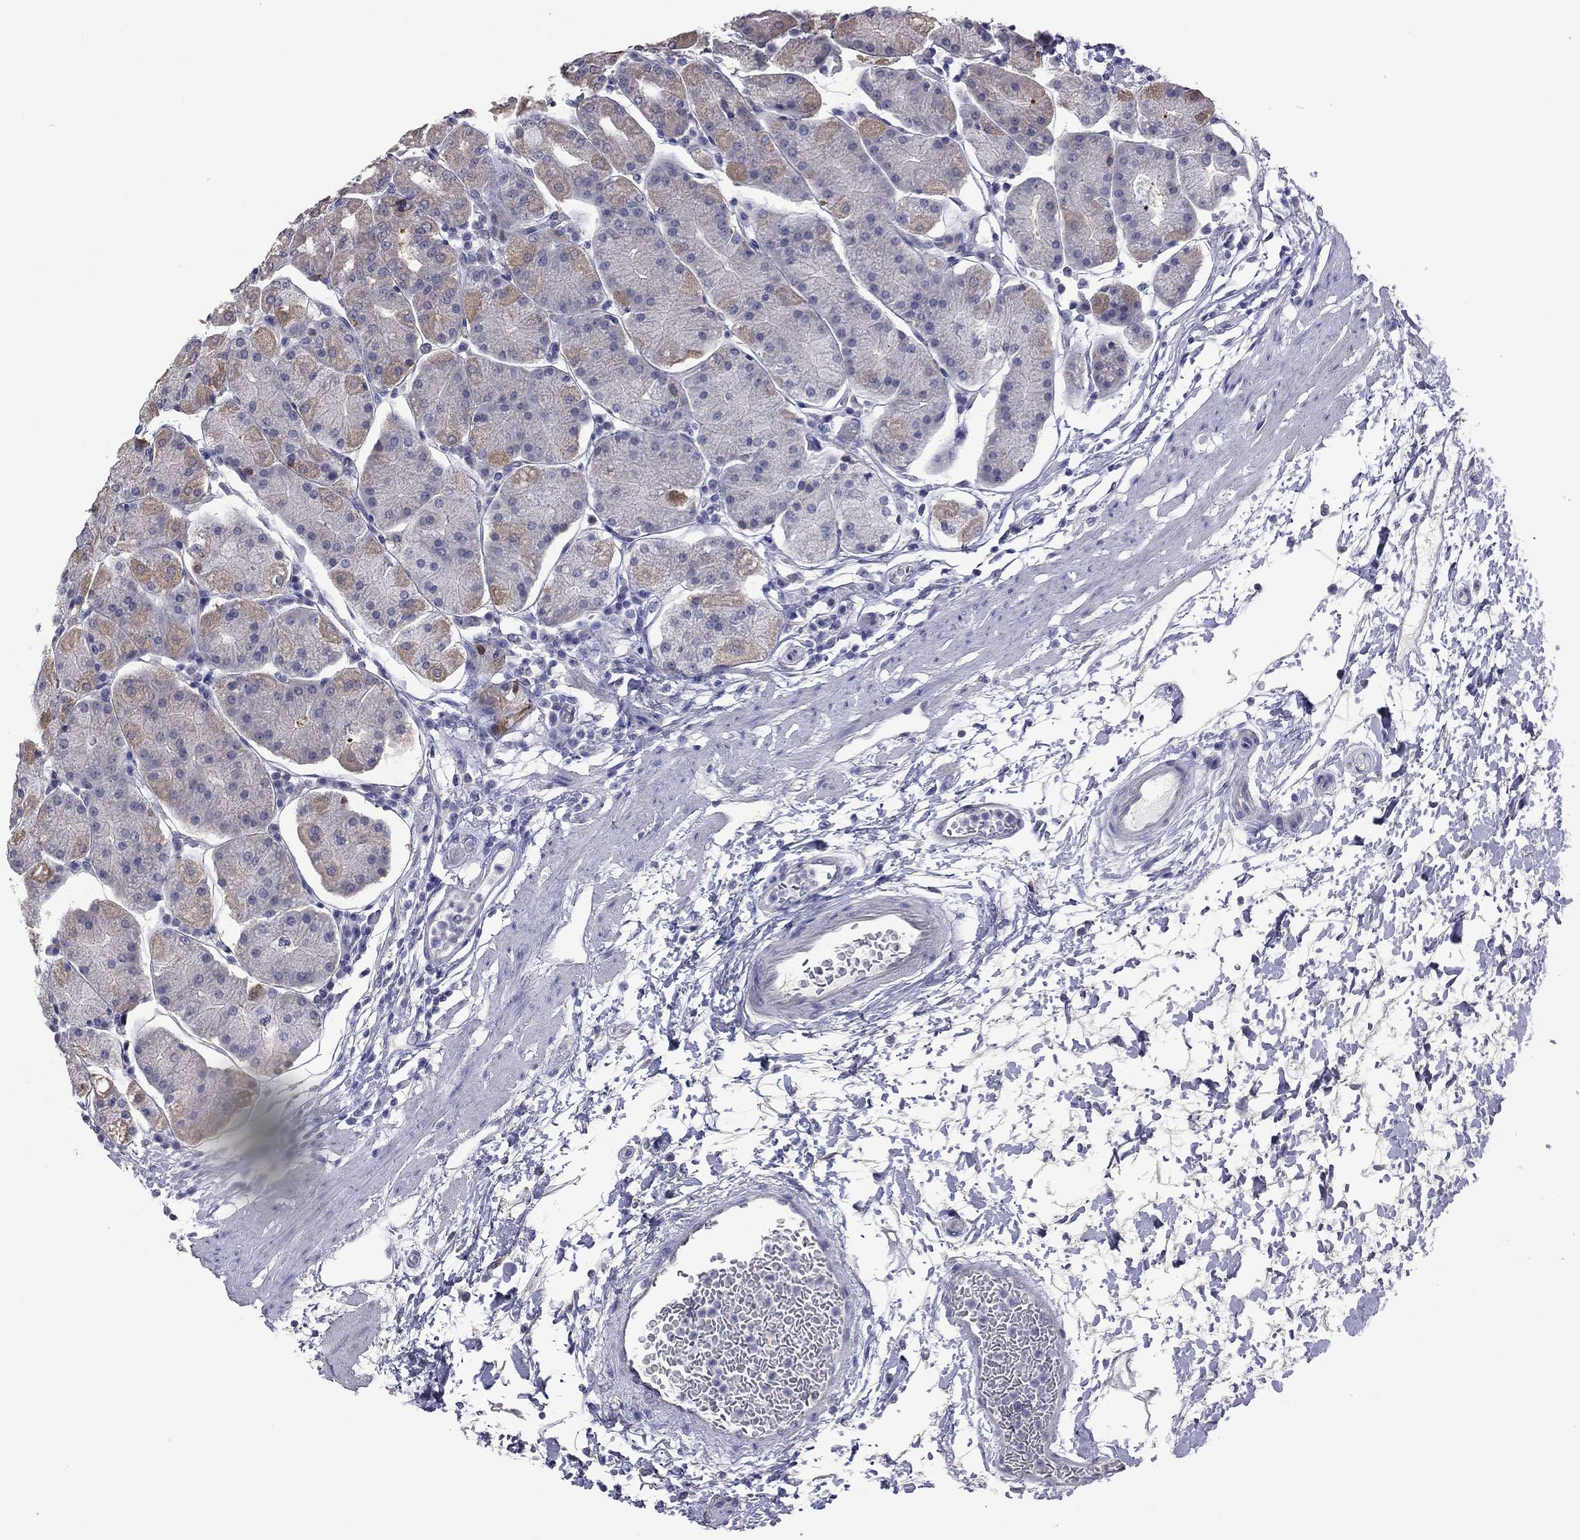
{"staining": {"intensity": "moderate", "quantity": "<25%", "location": "cytoplasmic/membranous"}, "tissue": "stomach", "cell_type": "Glandular cells", "image_type": "normal", "snomed": [{"axis": "morphology", "description": "Normal tissue, NOS"}, {"axis": "topography", "description": "Stomach"}], "caption": "This image reveals immunohistochemistry (IHC) staining of normal stomach, with low moderate cytoplasmic/membranous positivity in approximately <25% of glandular cells.", "gene": "HYLS1", "patient": {"sex": "male", "age": 54}}